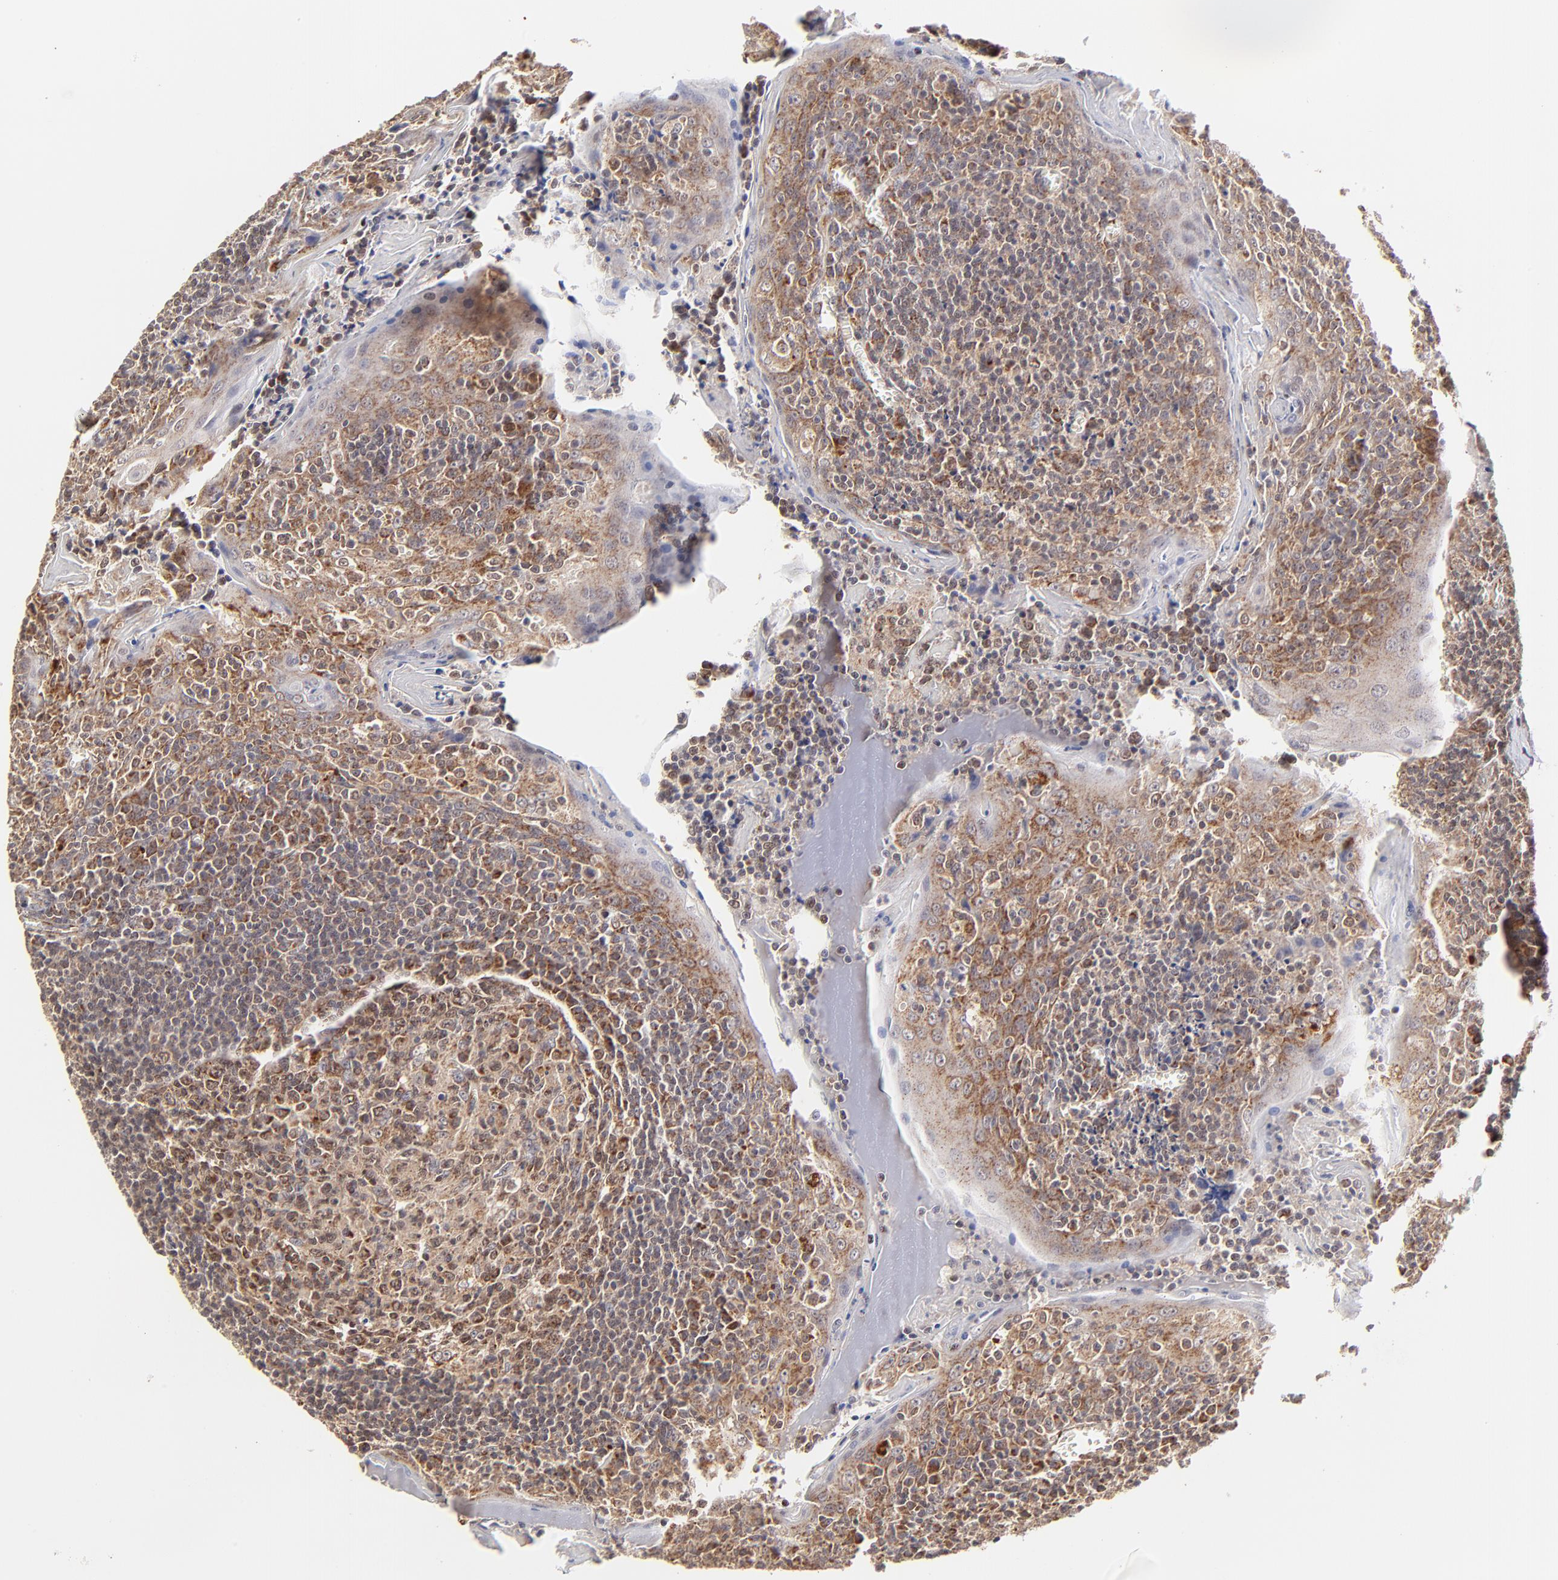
{"staining": {"intensity": "moderate", "quantity": "25%-75%", "location": "cytoplasmic/membranous"}, "tissue": "tonsil", "cell_type": "Germinal center cells", "image_type": "normal", "snomed": [{"axis": "morphology", "description": "Normal tissue, NOS"}, {"axis": "topography", "description": "Tonsil"}], "caption": "Immunohistochemistry (IHC) micrograph of normal tonsil: human tonsil stained using immunohistochemistry demonstrates medium levels of moderate protein expression localized specifically in the cytoplasmic/membranous of germinal center cells, appearing as a cytoplasmic/membranous brown color.", "gene": "MAP2K7", "patient": {"sex": "male", "age": 31}}